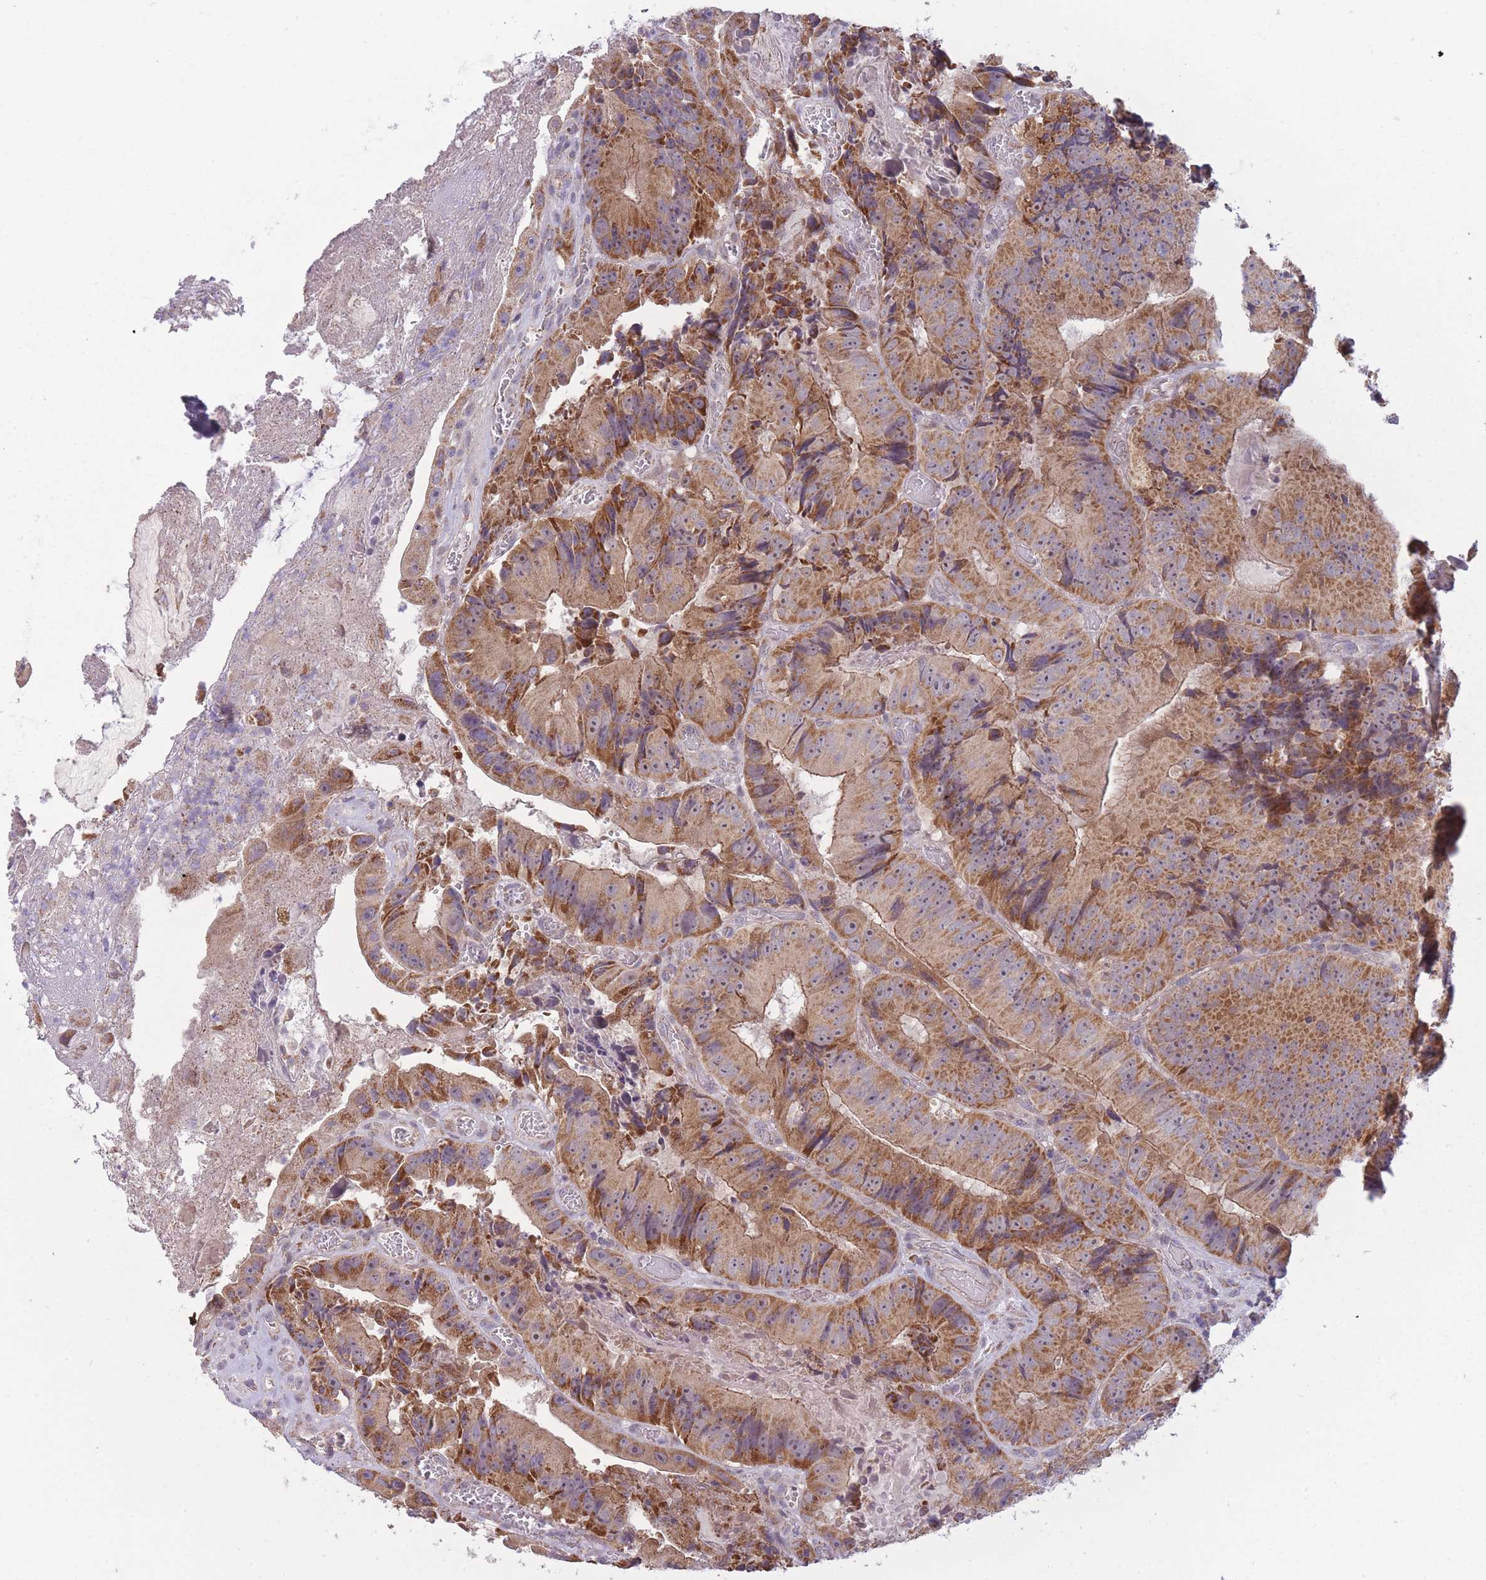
{"staining": {"intensity": "moderate", "quantity": ">75%", "location": "cytoplasmic/membranous"}, "tissue": "colorectal cancer", "cell_type": "Tumor cells", "image_type": "cancer", "snomed": [{"axis": "morphology", "description": "Adenocarcinoma, NOS"}, {"axis": "topography", "description": "Colon"}], "caption": "Colorectal adenocarcinoma was stained to show a protein in brown. There is medium levels of moderate cytoplasmic/membranous positivity in about >75% of tumor cells. (brown staining indicates protein expression, while blue staining denotes nuclei).", "gene": "MRPS18C", "patient": {"sex": "female", "age": 86}}